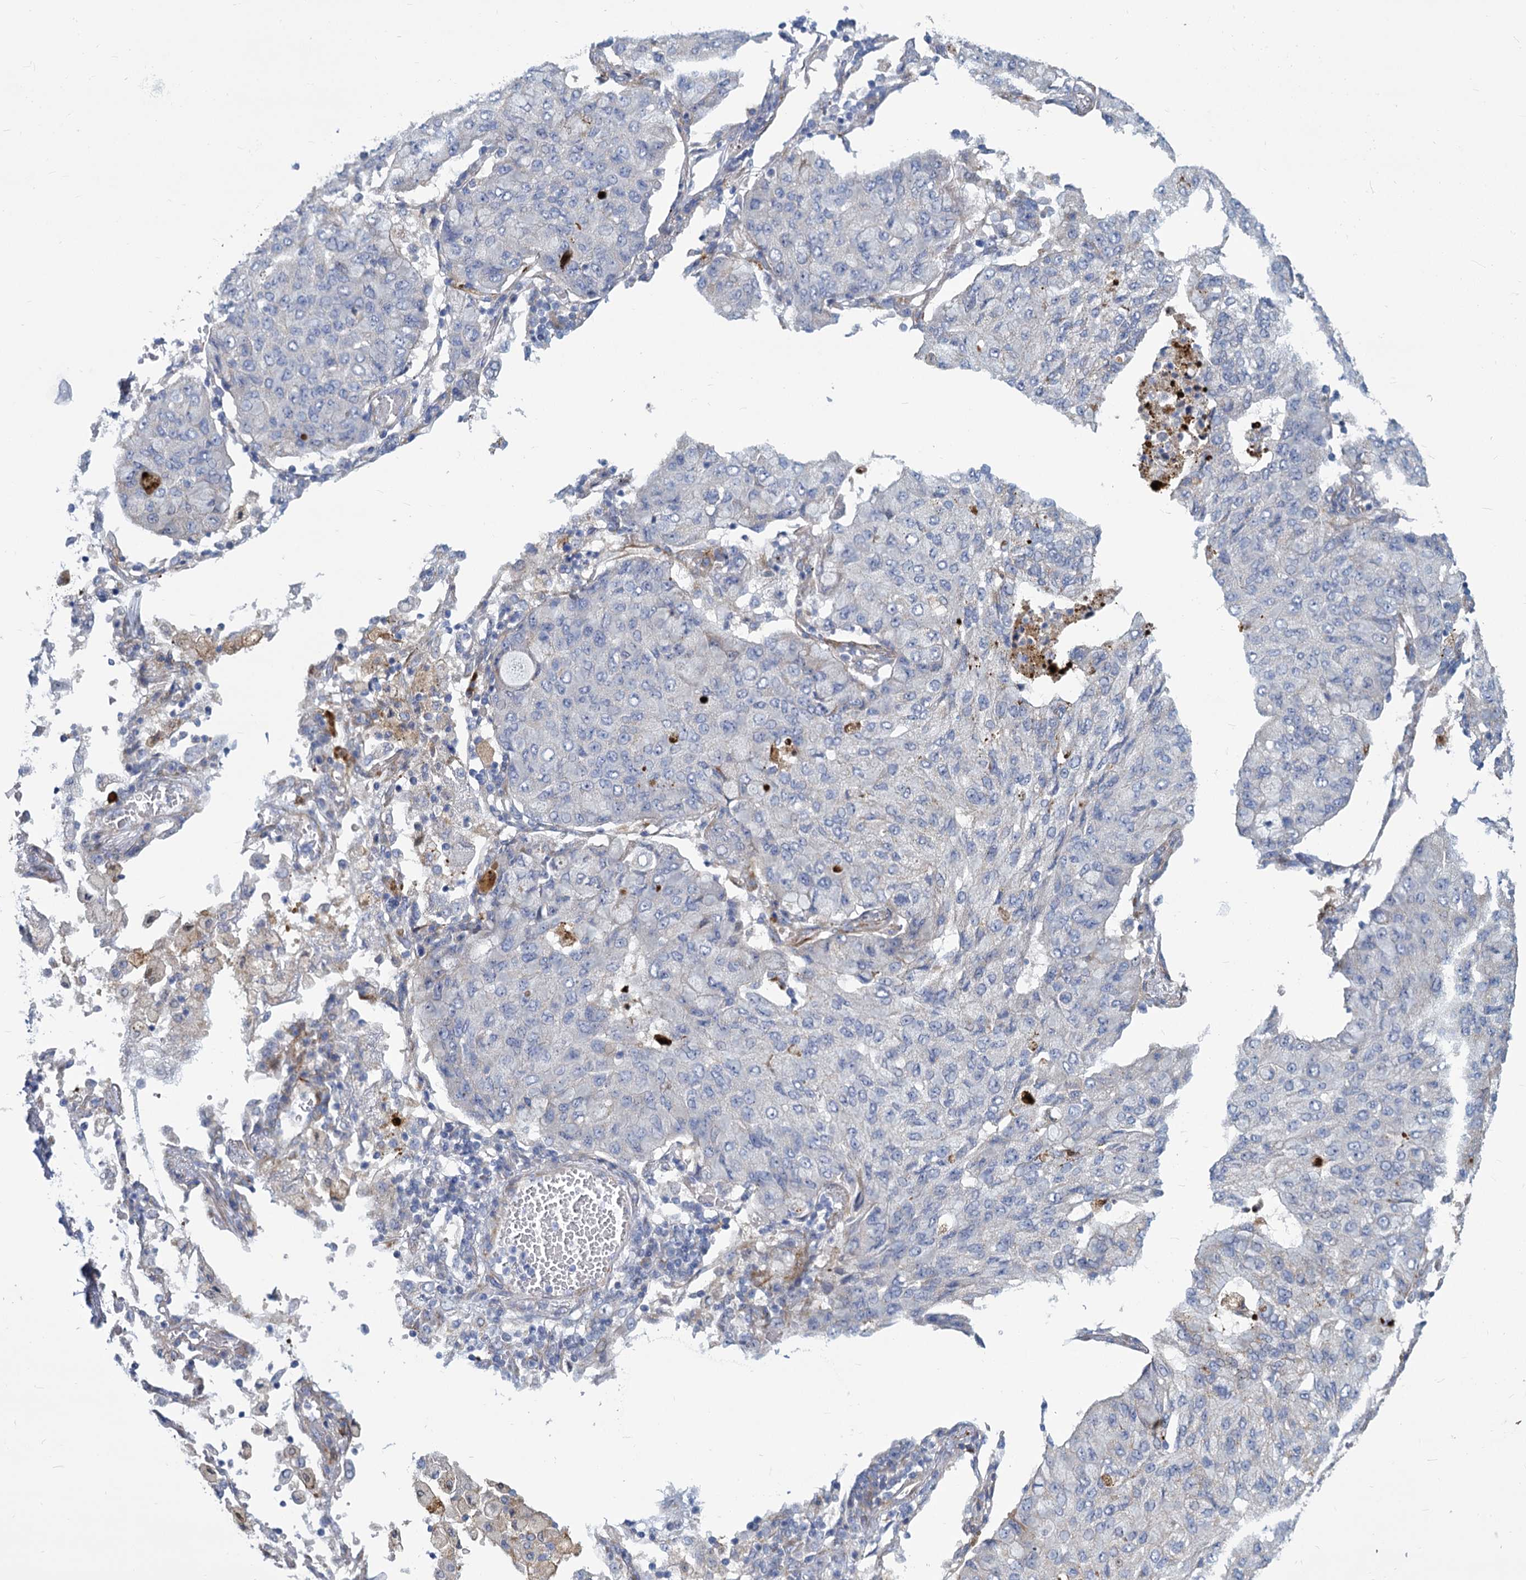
{"staining": {"intensity": "negative", "quantity": "none", "location": "none"}, "tissue": "lung cancer", "cell_type": "Tumor cells", "image_type": "cancer", "snomed": [{"axis": "morphology", "description": "Squamous cell carcinoma, NOS"}, {"axis": "topography", "description": "Lung"}], "caption": "The immunohistochemistry (IHC) micrograph has no significant expression in tumor cells of lung cancer tissue. (DAB (3,3'-diaminobenzidine) IHC, high magnification).", "gene": "TRIM77", "patient": {"sex": "male", "age": 74}}